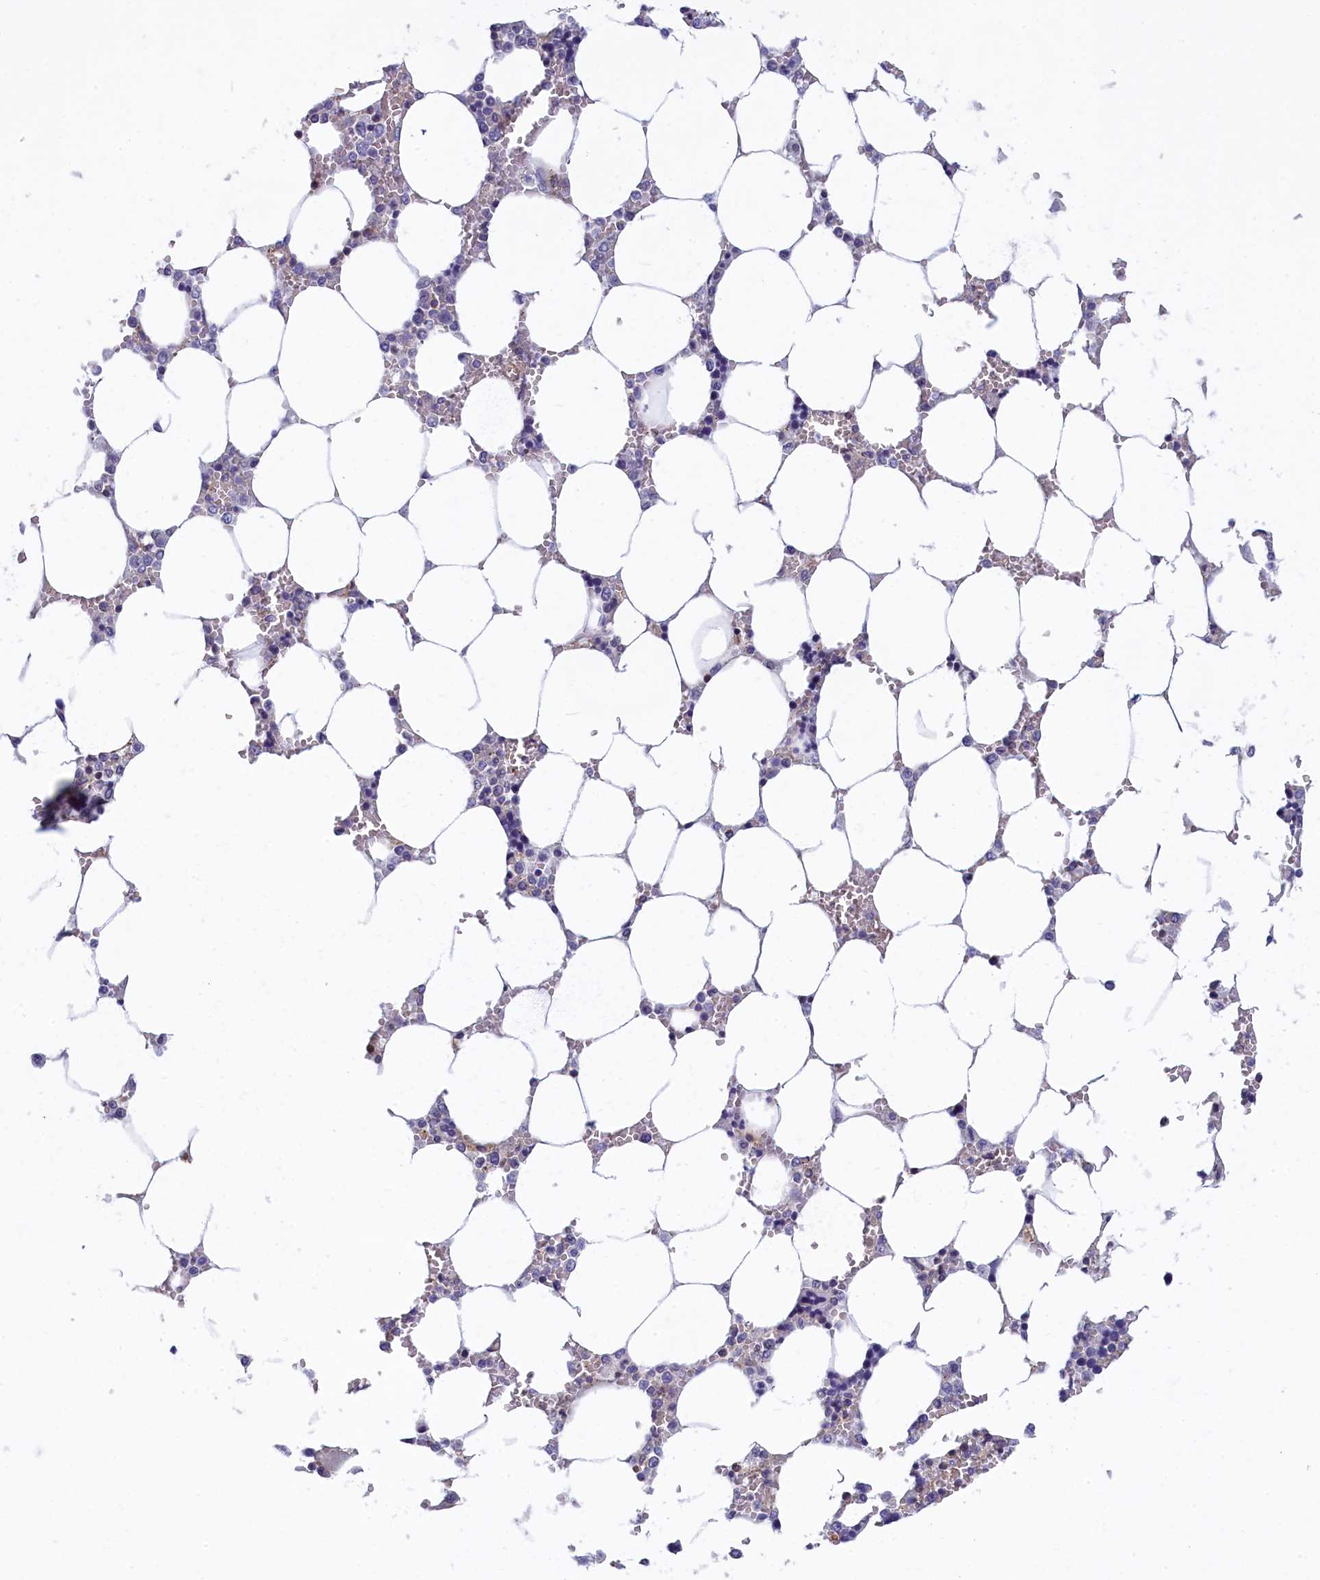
{"staining": {"intensity": "negative", "quantity": "none", "location": "none"}, "tissue": "bone marrow", "cell_type": "Hematopoietic cells", "image_type": "normal", "snomed": [{"axis": "morphology", "description": "Normal tissue, NOS"}, {"axis": "topography", "description": "Bone marrow"}], "caption": "A micrograph of bone marrow stained for a protein shows no brown staining in hematopoietic cells.", "gene": "NOL10", "patient": {"sex": "male", "age": 64}}